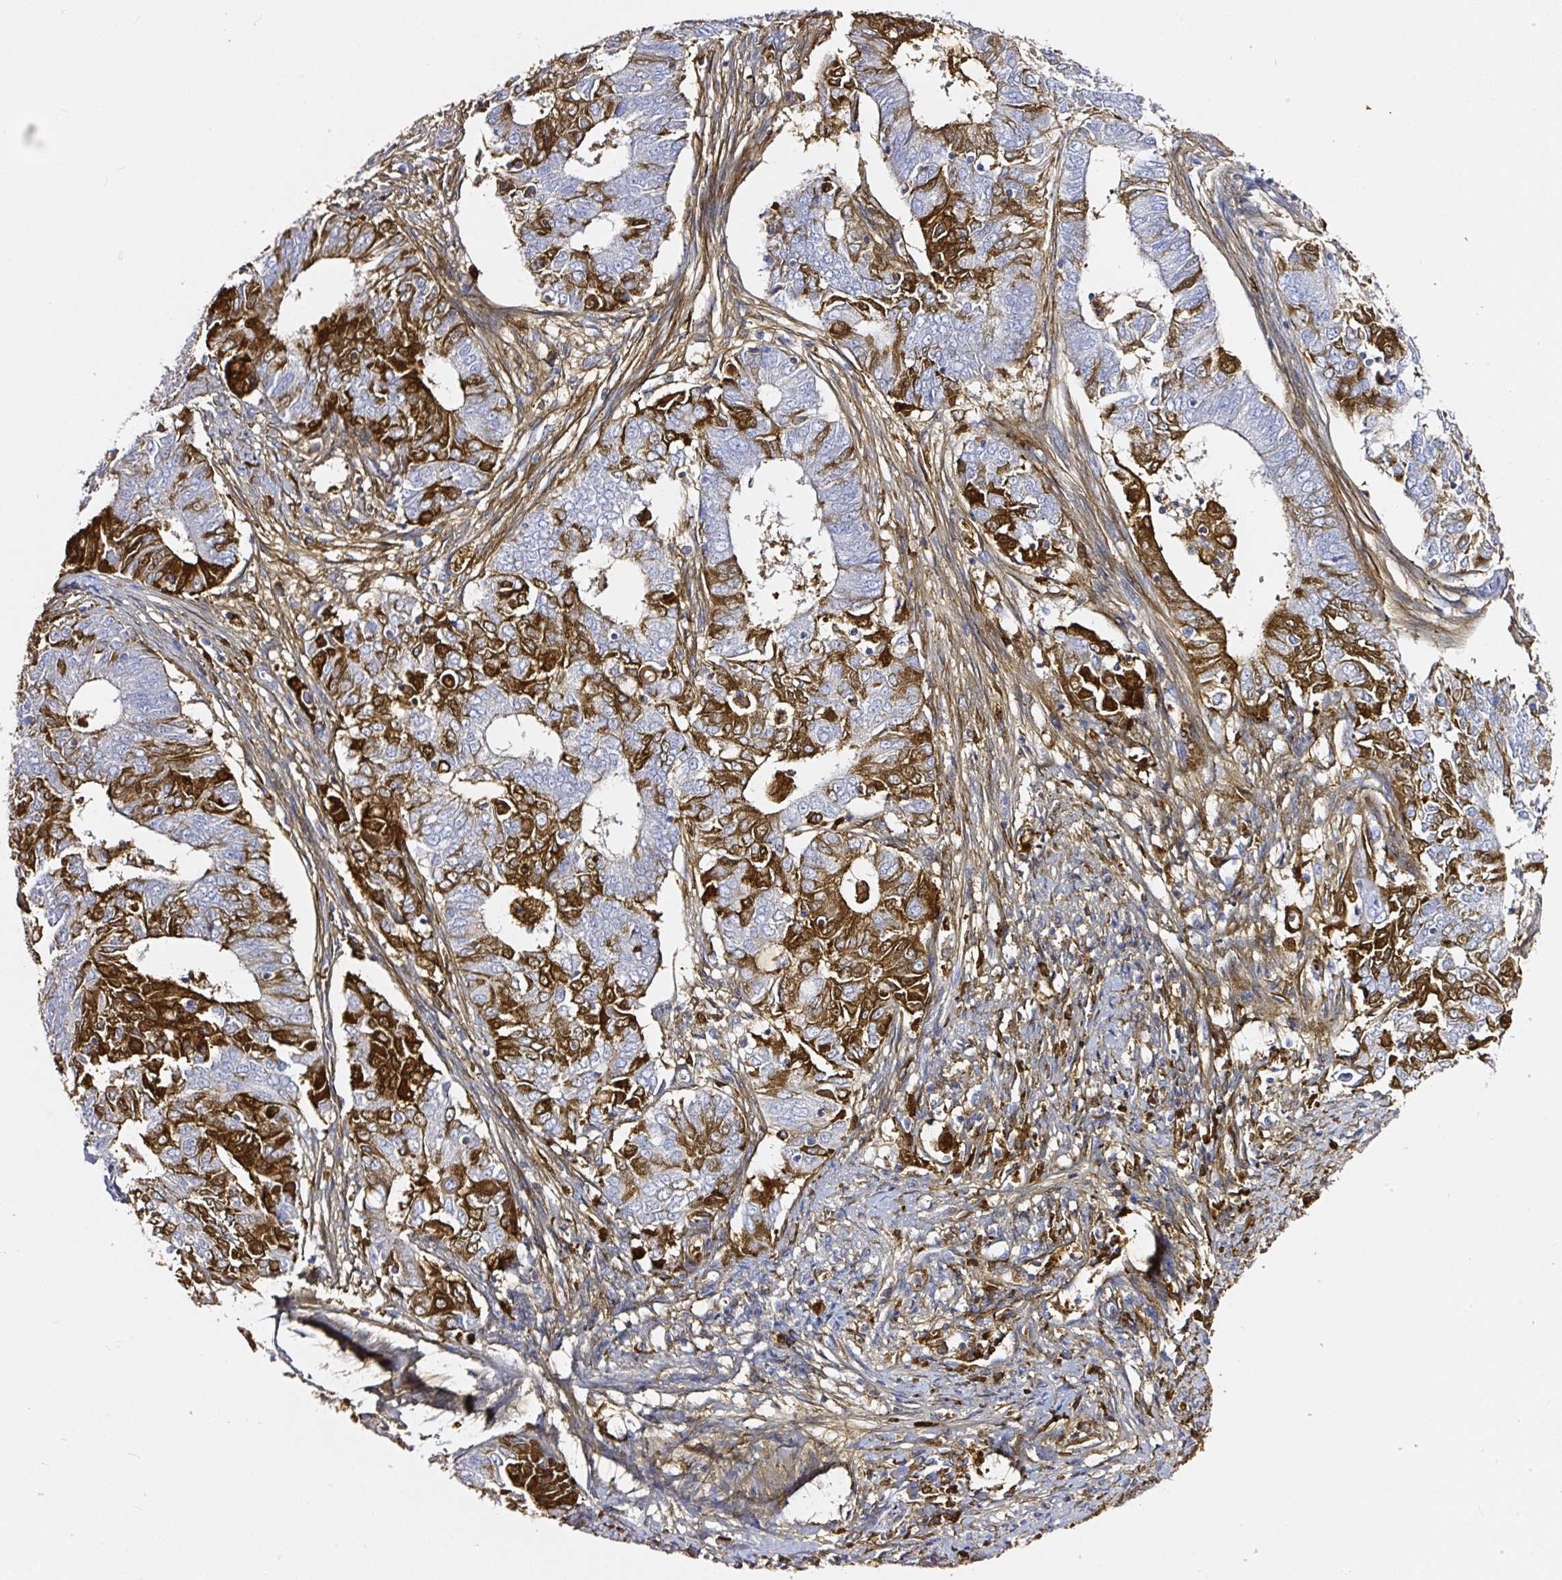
{"staining": {"intensity": "moderate", "quantity": "25%-75%", "location": "cytoplasmic/membranous,nuclear"}, "tissue": "endometrial cancer", "cell_type": "Tumor cells", "image_type": "cancer", "snomed": [{"axis": "morphology", "description": "Adenocarcinoma, NOS"}, {"axis": "topography", "description": "Endometrium"}], "caption": "This histopathology image displays immunohistochemistry staining of human endometrial cancer, with medium moderate cytoplasmic/membranous and nuclear expression in about 25%-75% of tumor cells.", "gene": "CLEC3B", "patient": {"sex": "female", "age": 62}}